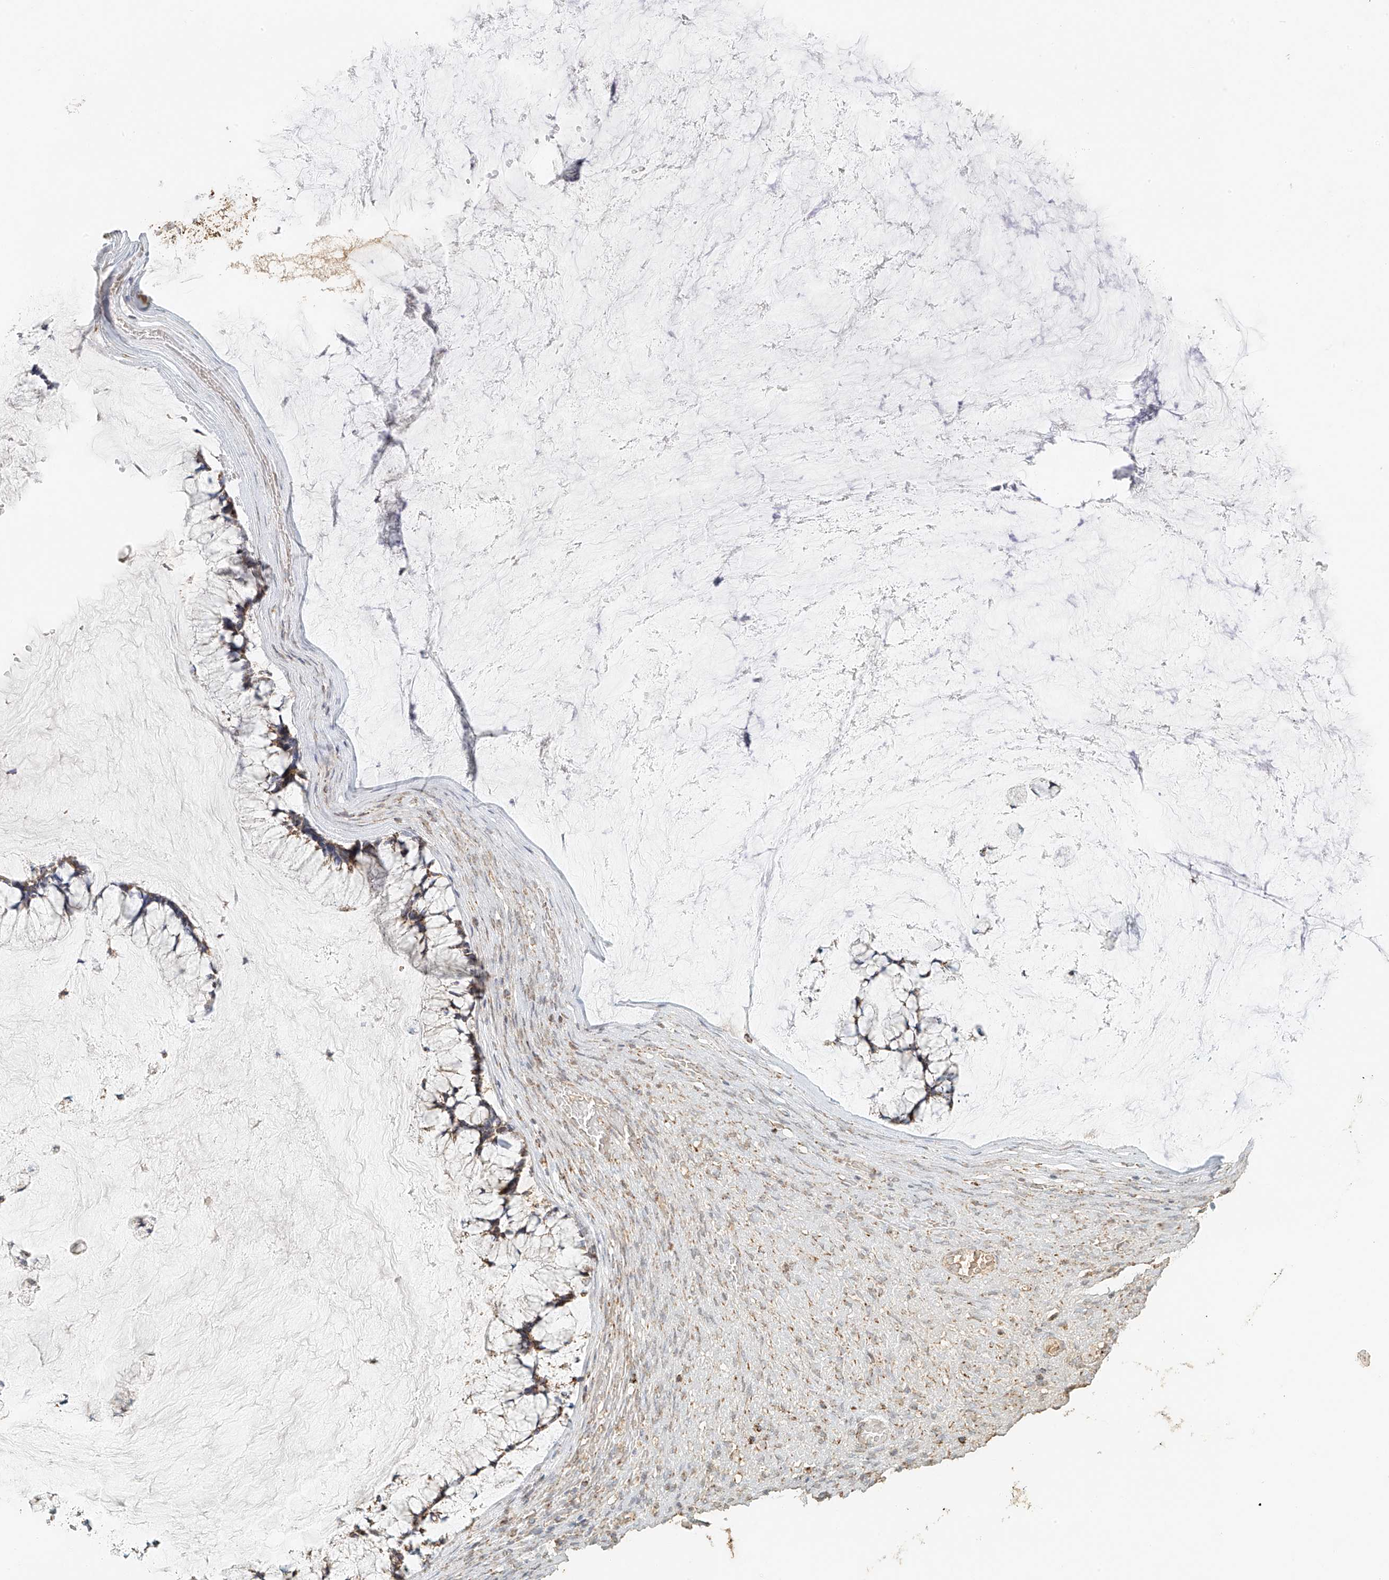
{"staining": {"intensity": "moderate", "quantity": "25%-75%", "location": "cytoplasmic/membranous"}, "tissue": "ovarian cancer", "cell_type": "Tumor cells", "image_type": "cancer", "snomed": [{"axis": "morphology", "description": "Cystadenocarcinoma, mucinous, NOS"}, {"axis": "topography", "description": "Ovary"}], "caption": "DAB (3,3'-diaminobenzidine) immunohistochemical staining of ovarian cancer shows moderate cytoplasmic/membranous protein staining in approximately 25%-75% of tumor cells. The staining was performed using DAB (3,3'-diaminobenzidine), with brown indicating positive protein expression. Nuclei are stained blue with hematoxylin.", "gene": "MIPEP", "patient": {"sex": "female", "age": 42}}